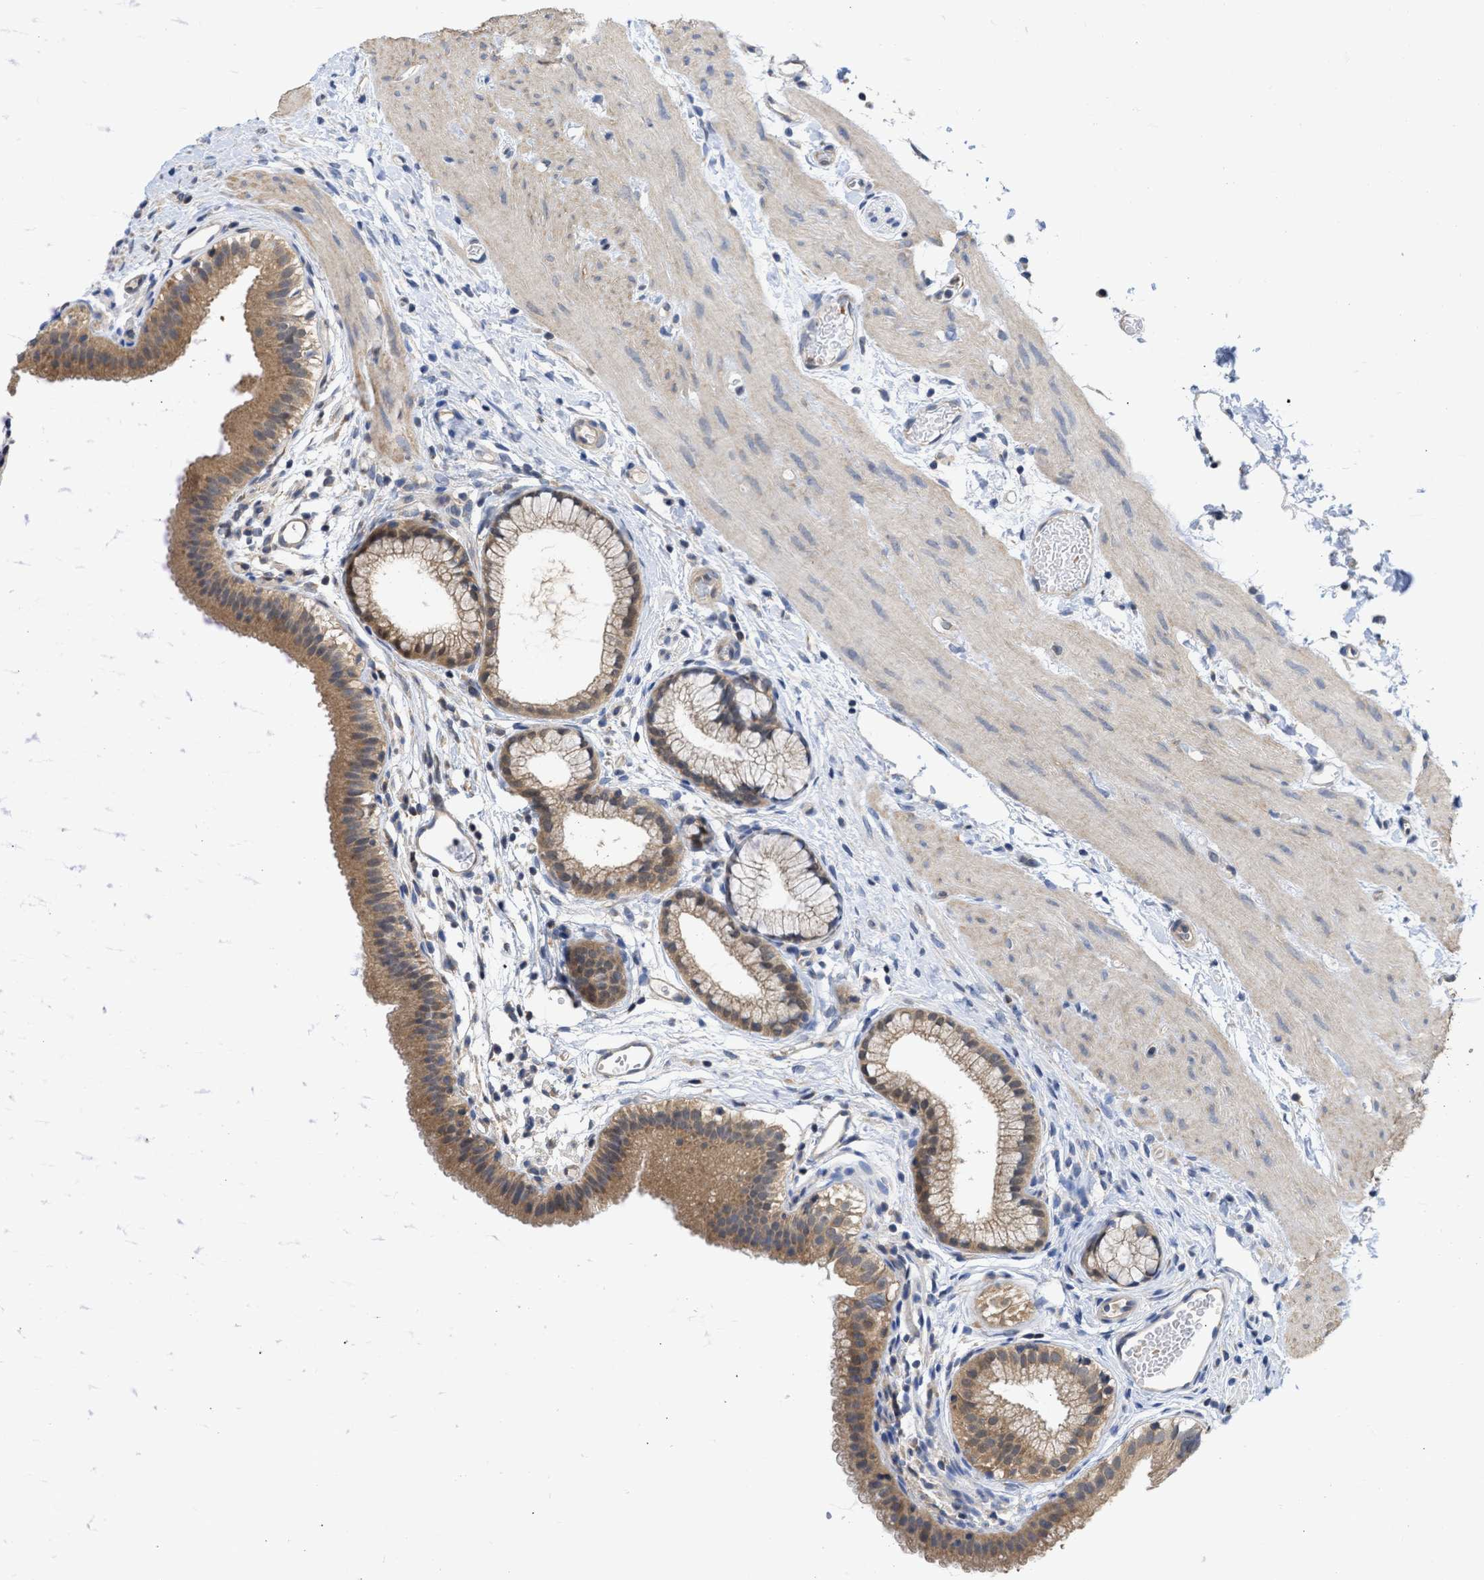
{"staining": {"intensity": "moderate", "quantity": ">75%", "location": "cytoplasmic/membranous"}, "tissue": "gallbladder", "cell_type": "Glandular cells", "image_type": "normal", "snomed": [{"axis": "morphology", "description": "Normal tissue, NOS"}, {"axis": "topography", "description": "Gallbladder"}], "caption": "DAB (3,3'-diaminobenzidine) immunohistochemical staining of unremarkable gallbladder reveals moderate cytoplasmic/membranous protein expression in approximately >75% of glandular cells. The protein is shown in brown color, while the nuclei are stained blue.", "gene": "MAP2K3", "patient": {"sex": "female", "age": 26}}